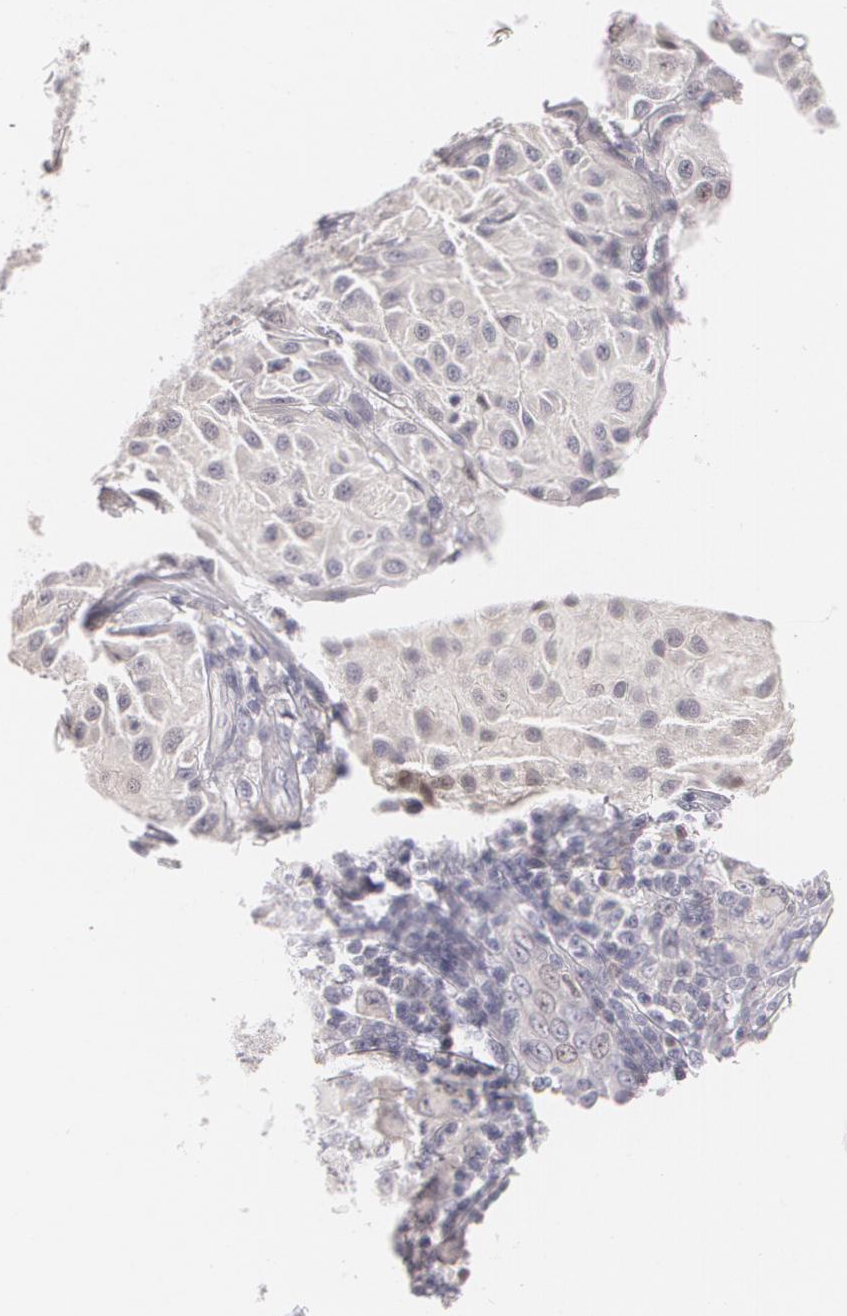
{"staining": {"intensity": "negative", "quantity": "none", "location": "none"}, "tissue": "melanoma", "cell_type": "Tumor cells", "image_type": "cancer", "snomed": [{"axis": "morphology", "description": "Malignant melanoma, NOS"}, {"axis": "topography", "description": "Skin"}], "caption": "This is an IHC histopathology image of melanoma. There is no staining in tumor cells.", "gene": "ZBTB16", "patient": {"sex": "male", "age": 36}}